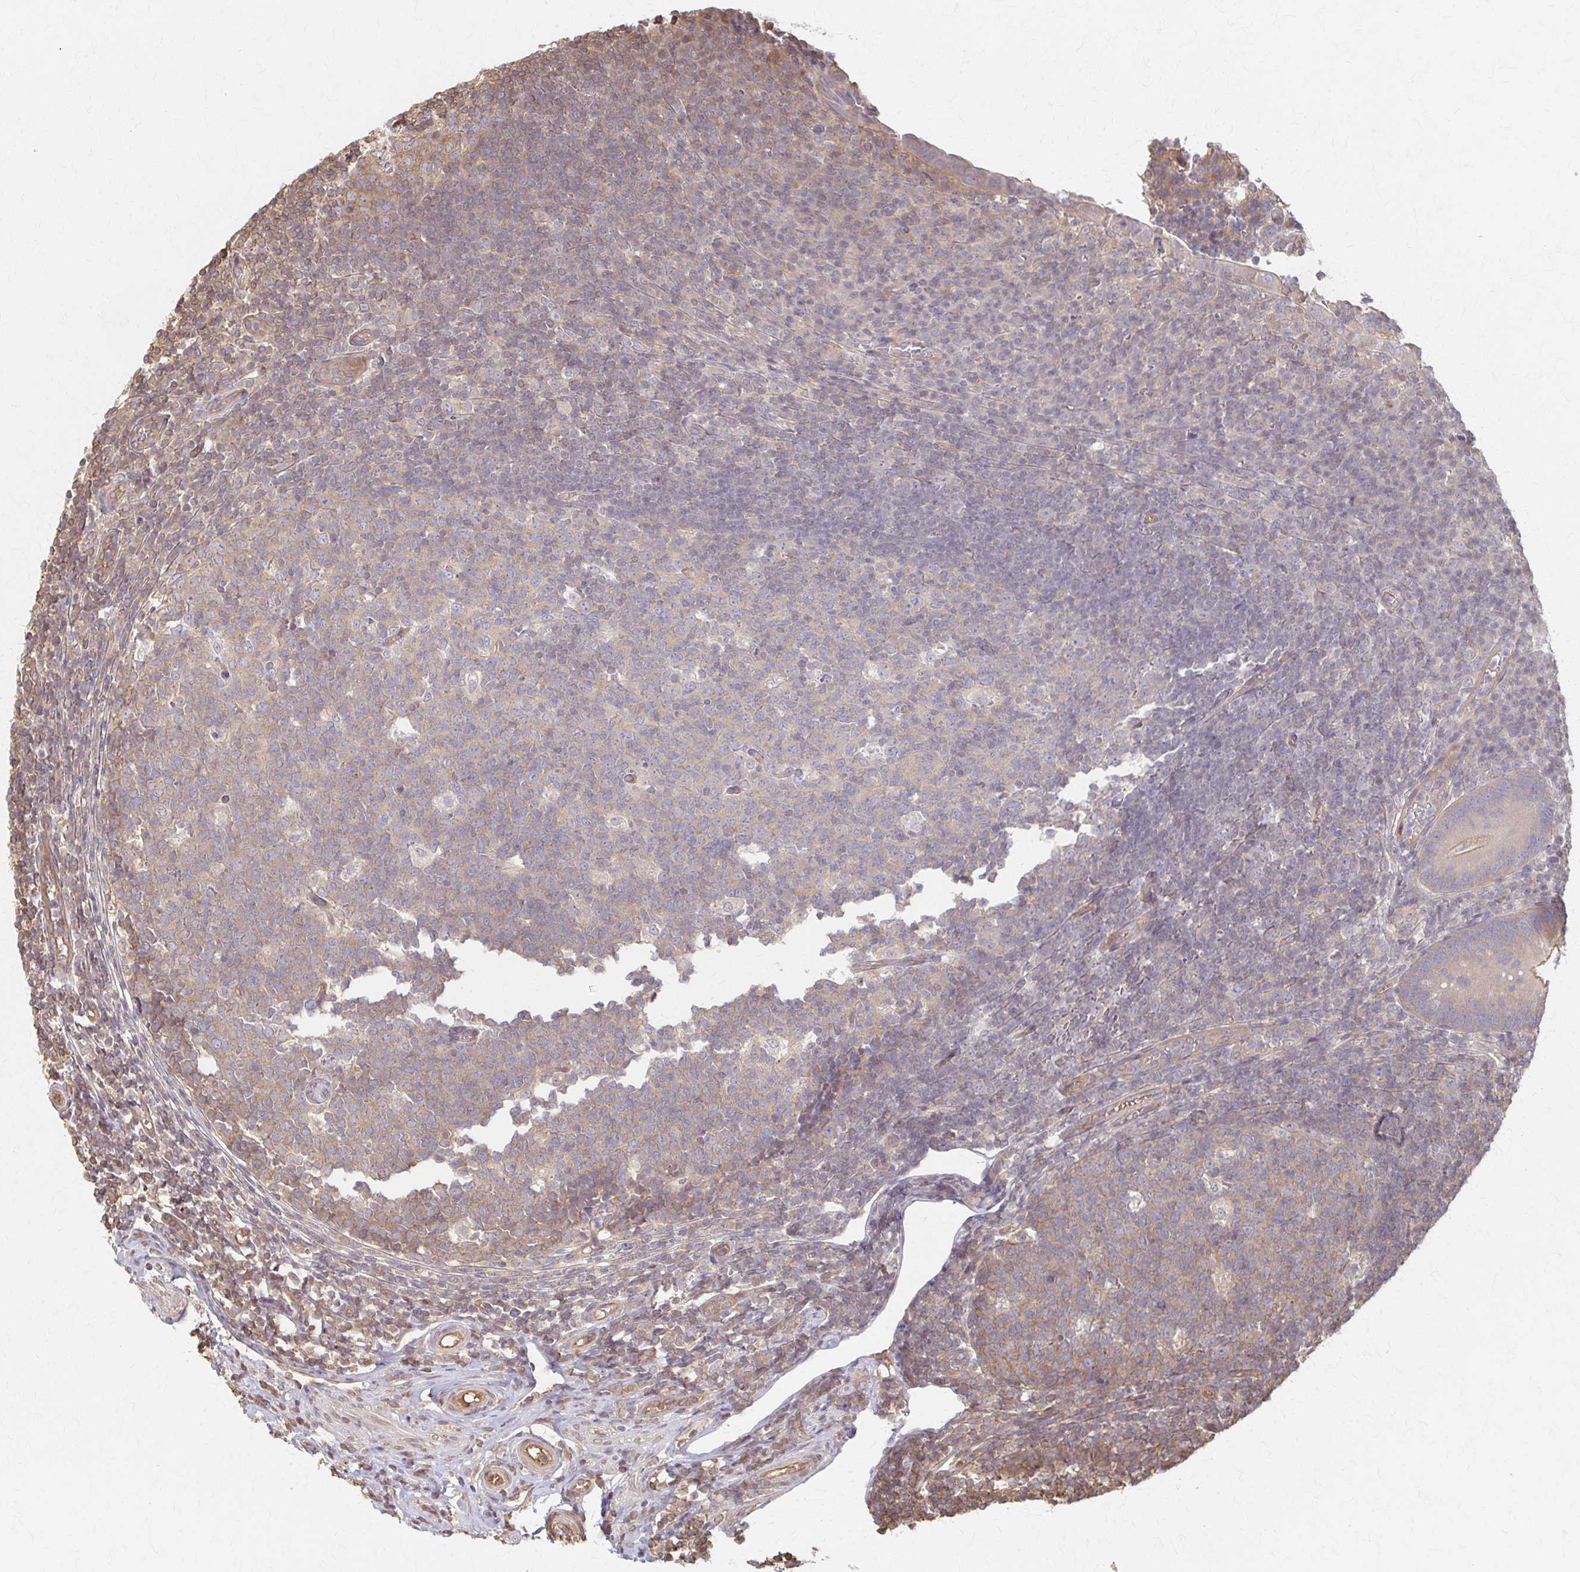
{"staining": {"intensity": "moderate", "quantity": ">75%", "location": "cytoplasmic/membranous"}, "tissue": "appendix", "cell_type": "Glandular cells", "image_type": "normal", "snomed": [{"axis": "morphology", "description": "Normal tissue, NOS"}, {"axis": "topography", "description": "Appendix"}], "caption": "Glandular cells display medium levels of moderate cytoplasmic/membranous positivity in about >75% of cells in benign appendix. (Stains: DAB in brown, nuclei in blue, Microscopy: brightfield microscopy at high magnification).", "gene": "ARHGAP35", "patient": {"sex": "male", "age": 18}}